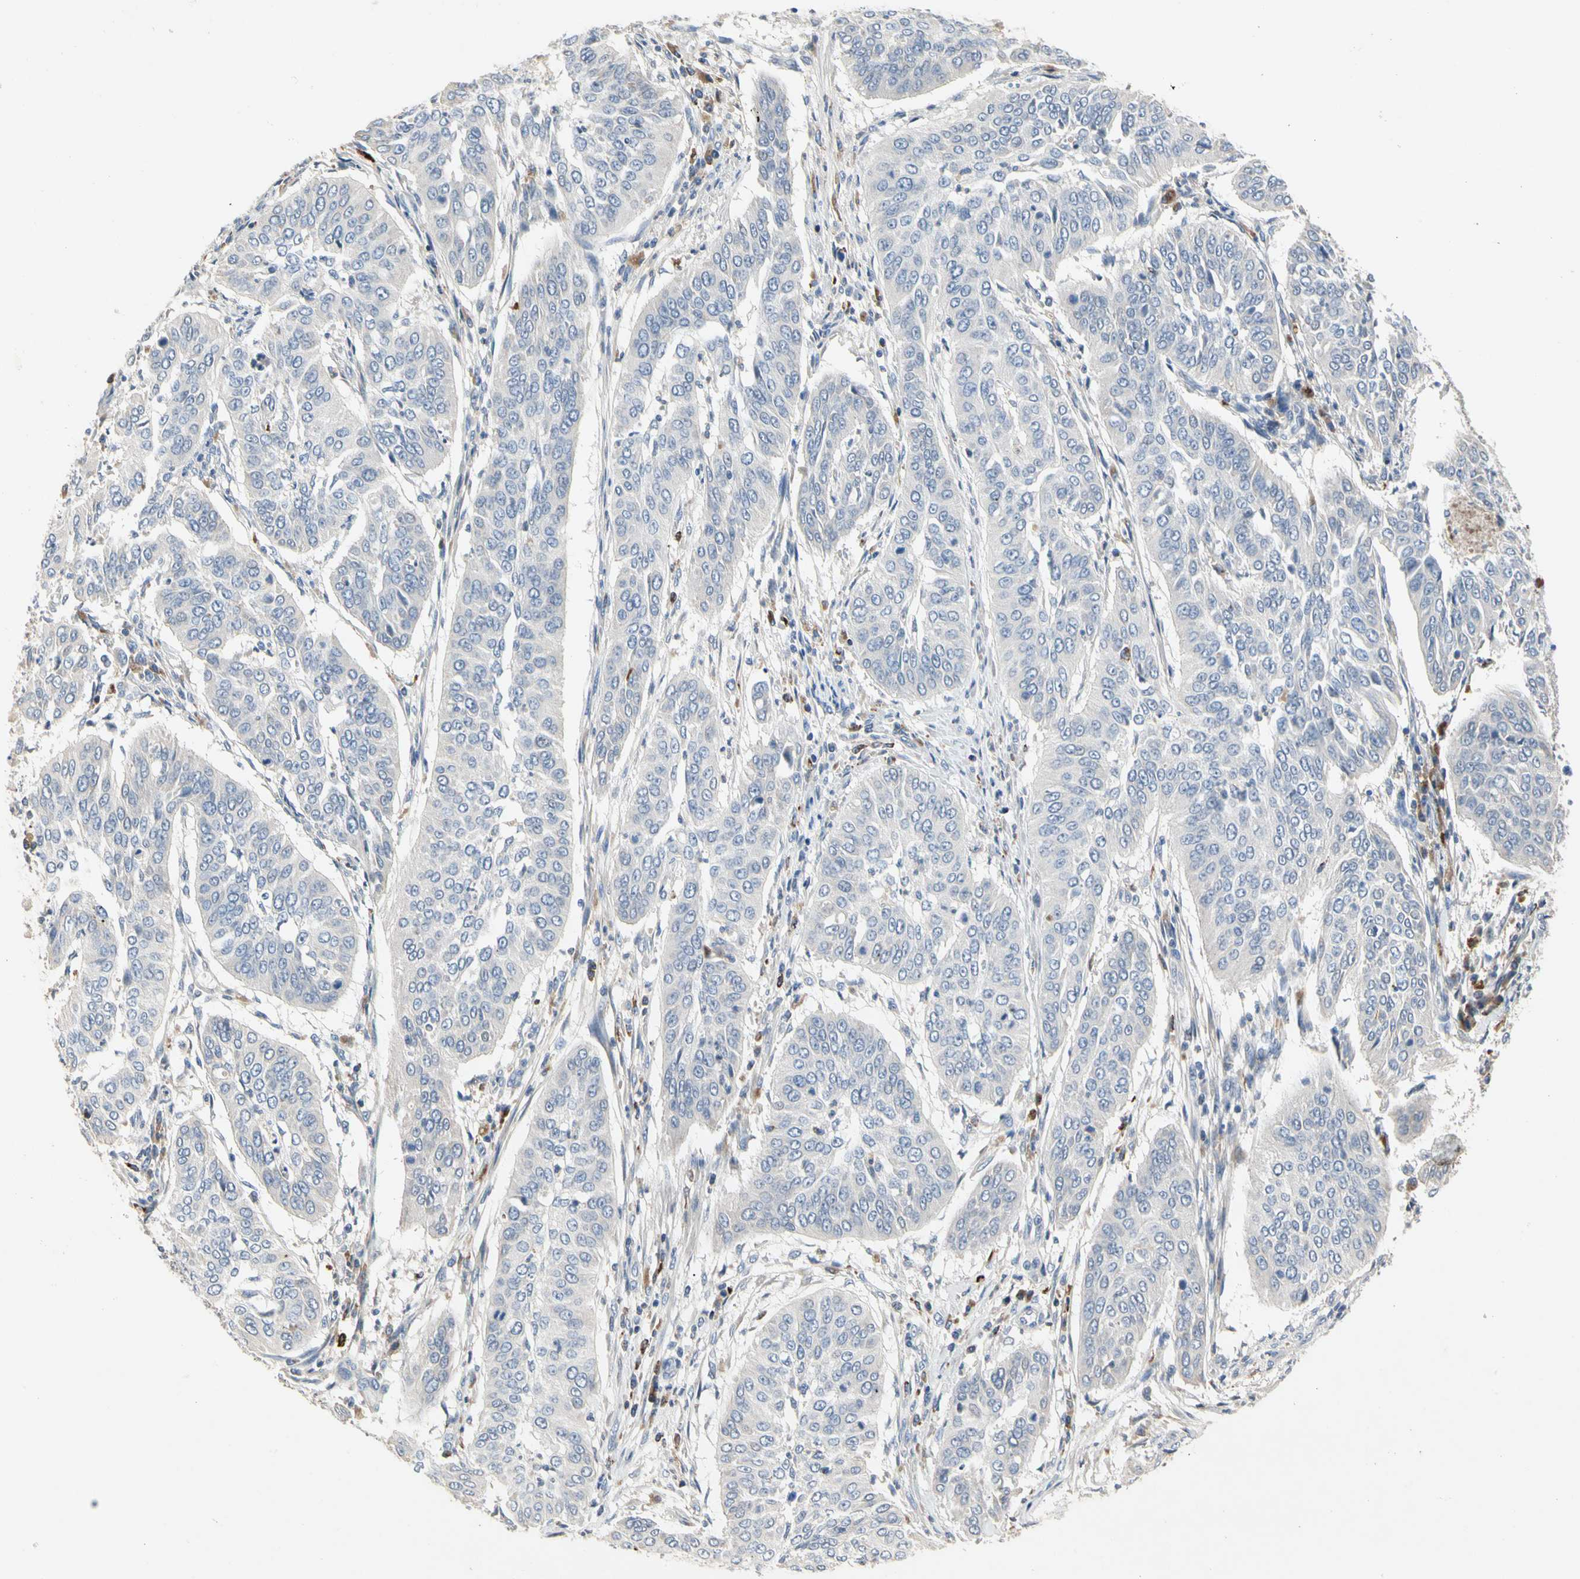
{"staining": {"intensity": "negative", "quantity": "none", "location": "none"}, "tissue": "cervical cancer", "cell_type": "Tumor cells", "image_type": "cancer", "snomed": [{"axis": "morphology", "description": "Normal tissue, NOS"}, {"axis": "morphology", "description": "Squamous cell carcinoma, NOS"}, {"axis": "topography", "description": "Cervix"}], "caption": "Cervical squamous cell carcinoma stained for a protein using IHC displays no positivity tumor cells.", "gene": "ADA2", "patient": {"sex": "female", "age": 39}}